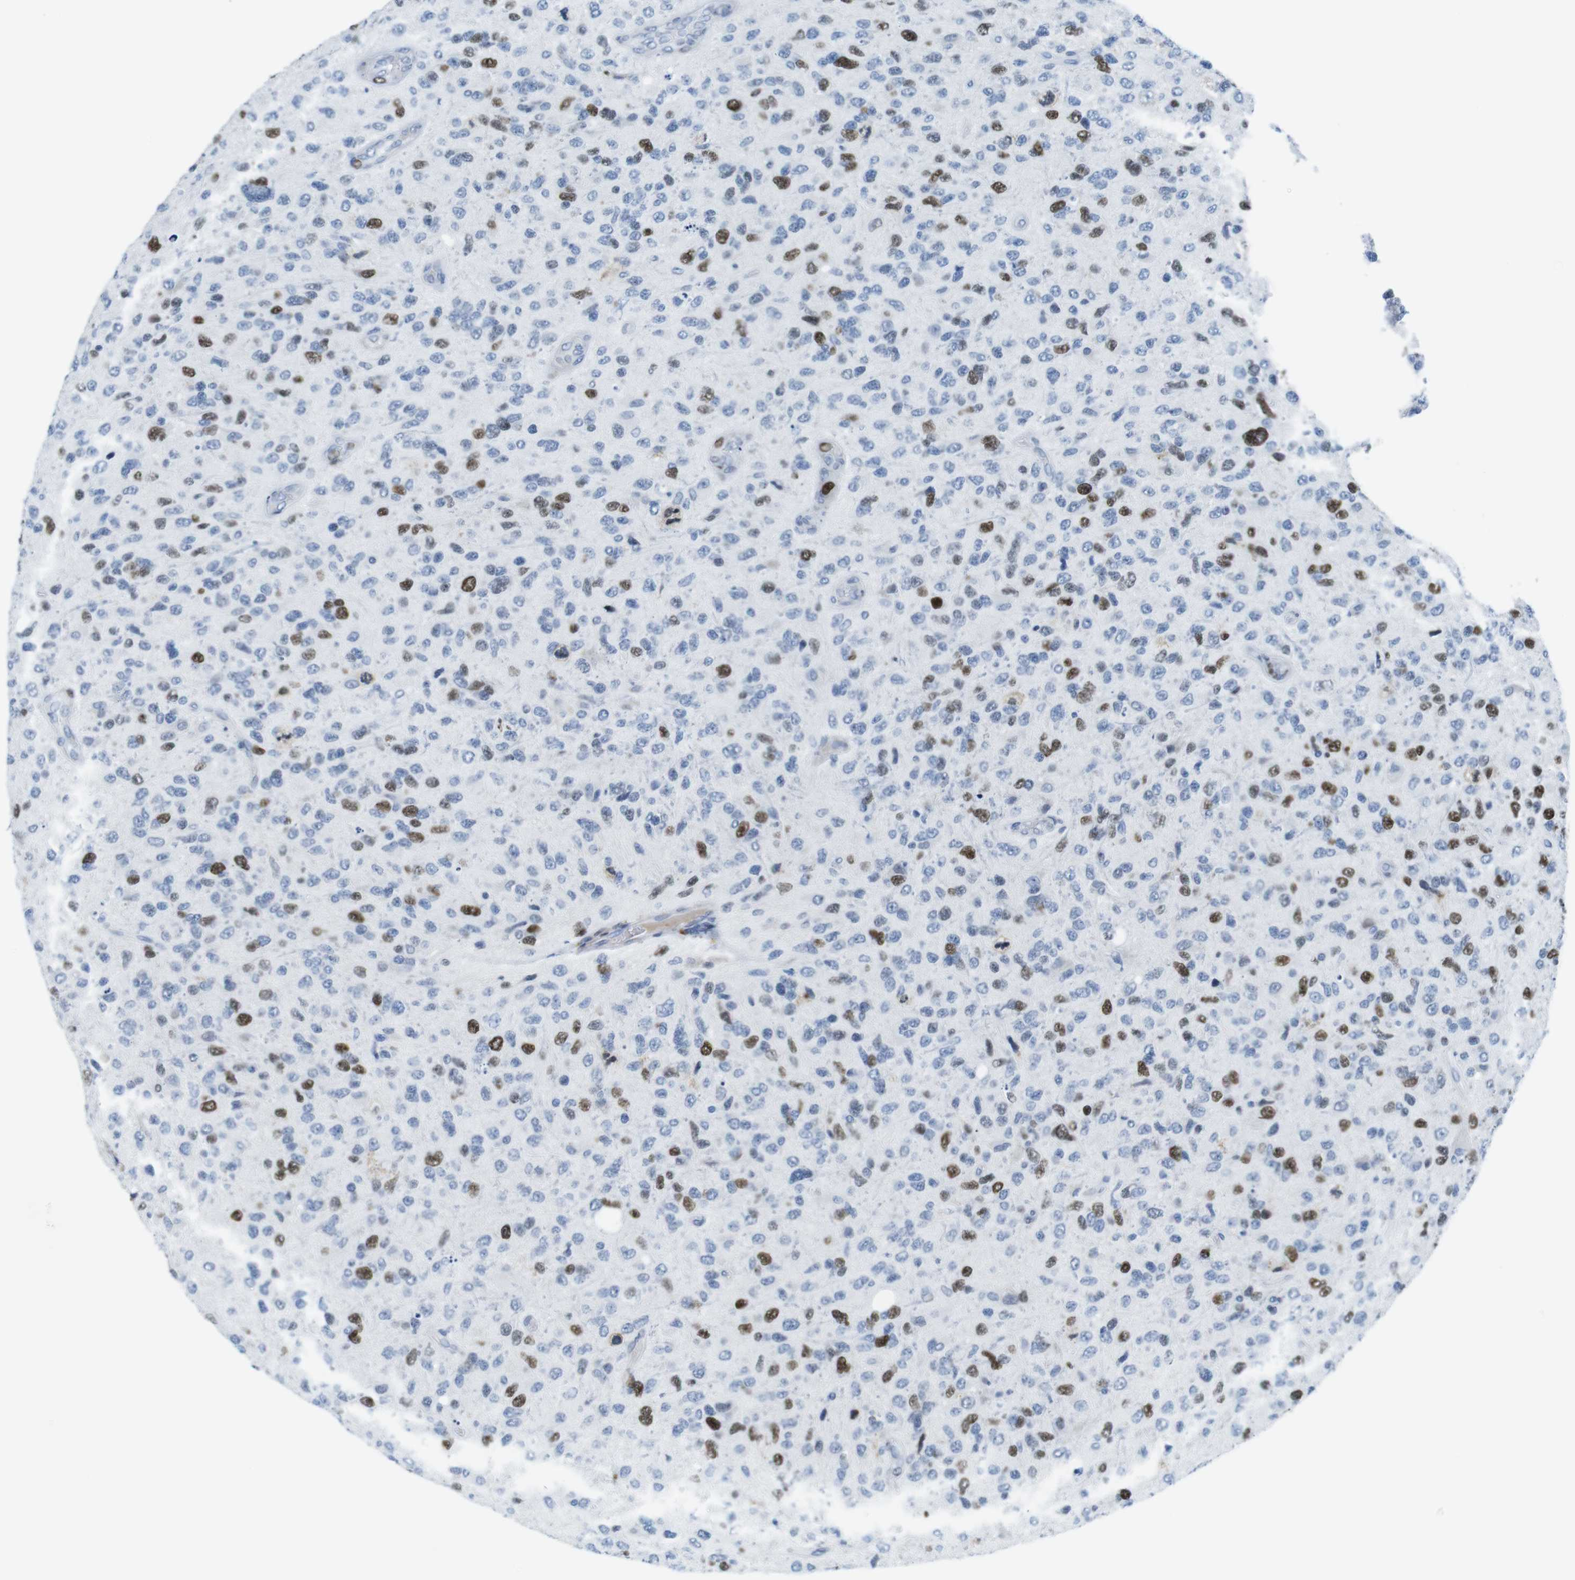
{"staining": {"intensity": "strong", "quantity": "25%-75%", "location": "nuclear"}, "tissue": "glioma", "cell_type": "Tumor cells", "image_type": "cancer", "snomed": [{"axis": "morphology", "description": "Glioma, malignant, High grade"}, {"axis": "topography", "description": "Brain"}], "caption": "Immunohistochemistry (IHC) of human malignant high-grade glioma shows high levels of strong nuclear expression in approximately 25%-75% of tumor cells. The staining was performed using DAB (3,3'-diaminobenzidine), with brown indicating positive protein expression. Nuclei are stained blue with hematoxylin.", "gene": "CHAF1A", "patient": {"sex": "female", "age": 58}}